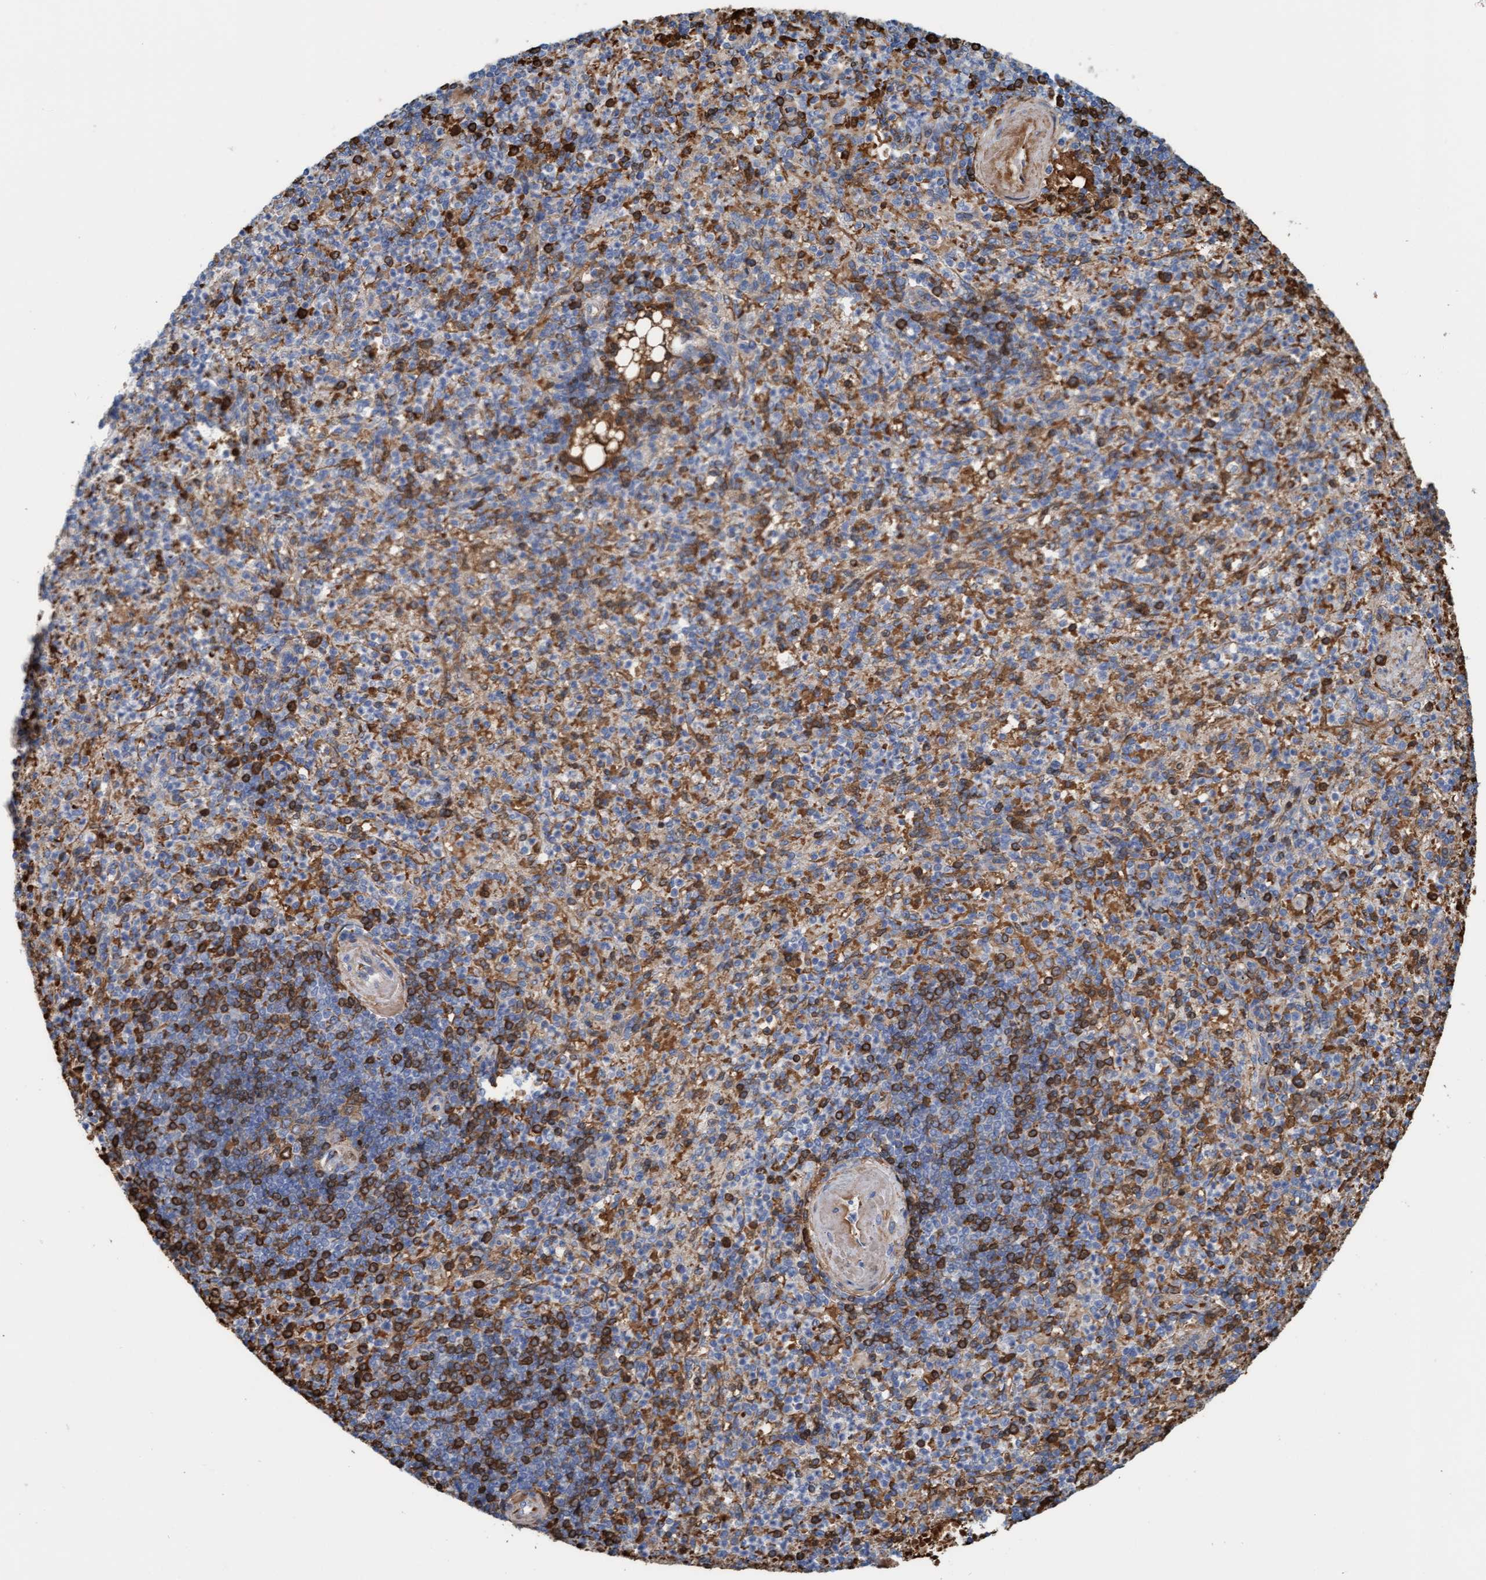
{"staining": {"intensity": "moderate", "quantity": "25%-75%", "location": "cytoplasmic/membranous"}, "tissue": "spleen", "cell_type": "Cells in red pulp", "image_type": "normal", "snomed": [{"axis": "morphology", "description": "Normal tissue, NOS"}, {"axis": "topography", "description": "Spleen"}], "caption": "Protein expression analysis of unremarkable spleen shows moderate cytoplasmic/membranous staining in approximately 25%-75% of cells in red pulp.", "gene": "P2RX5", "patient": {"sex": "female", "age": 74}}